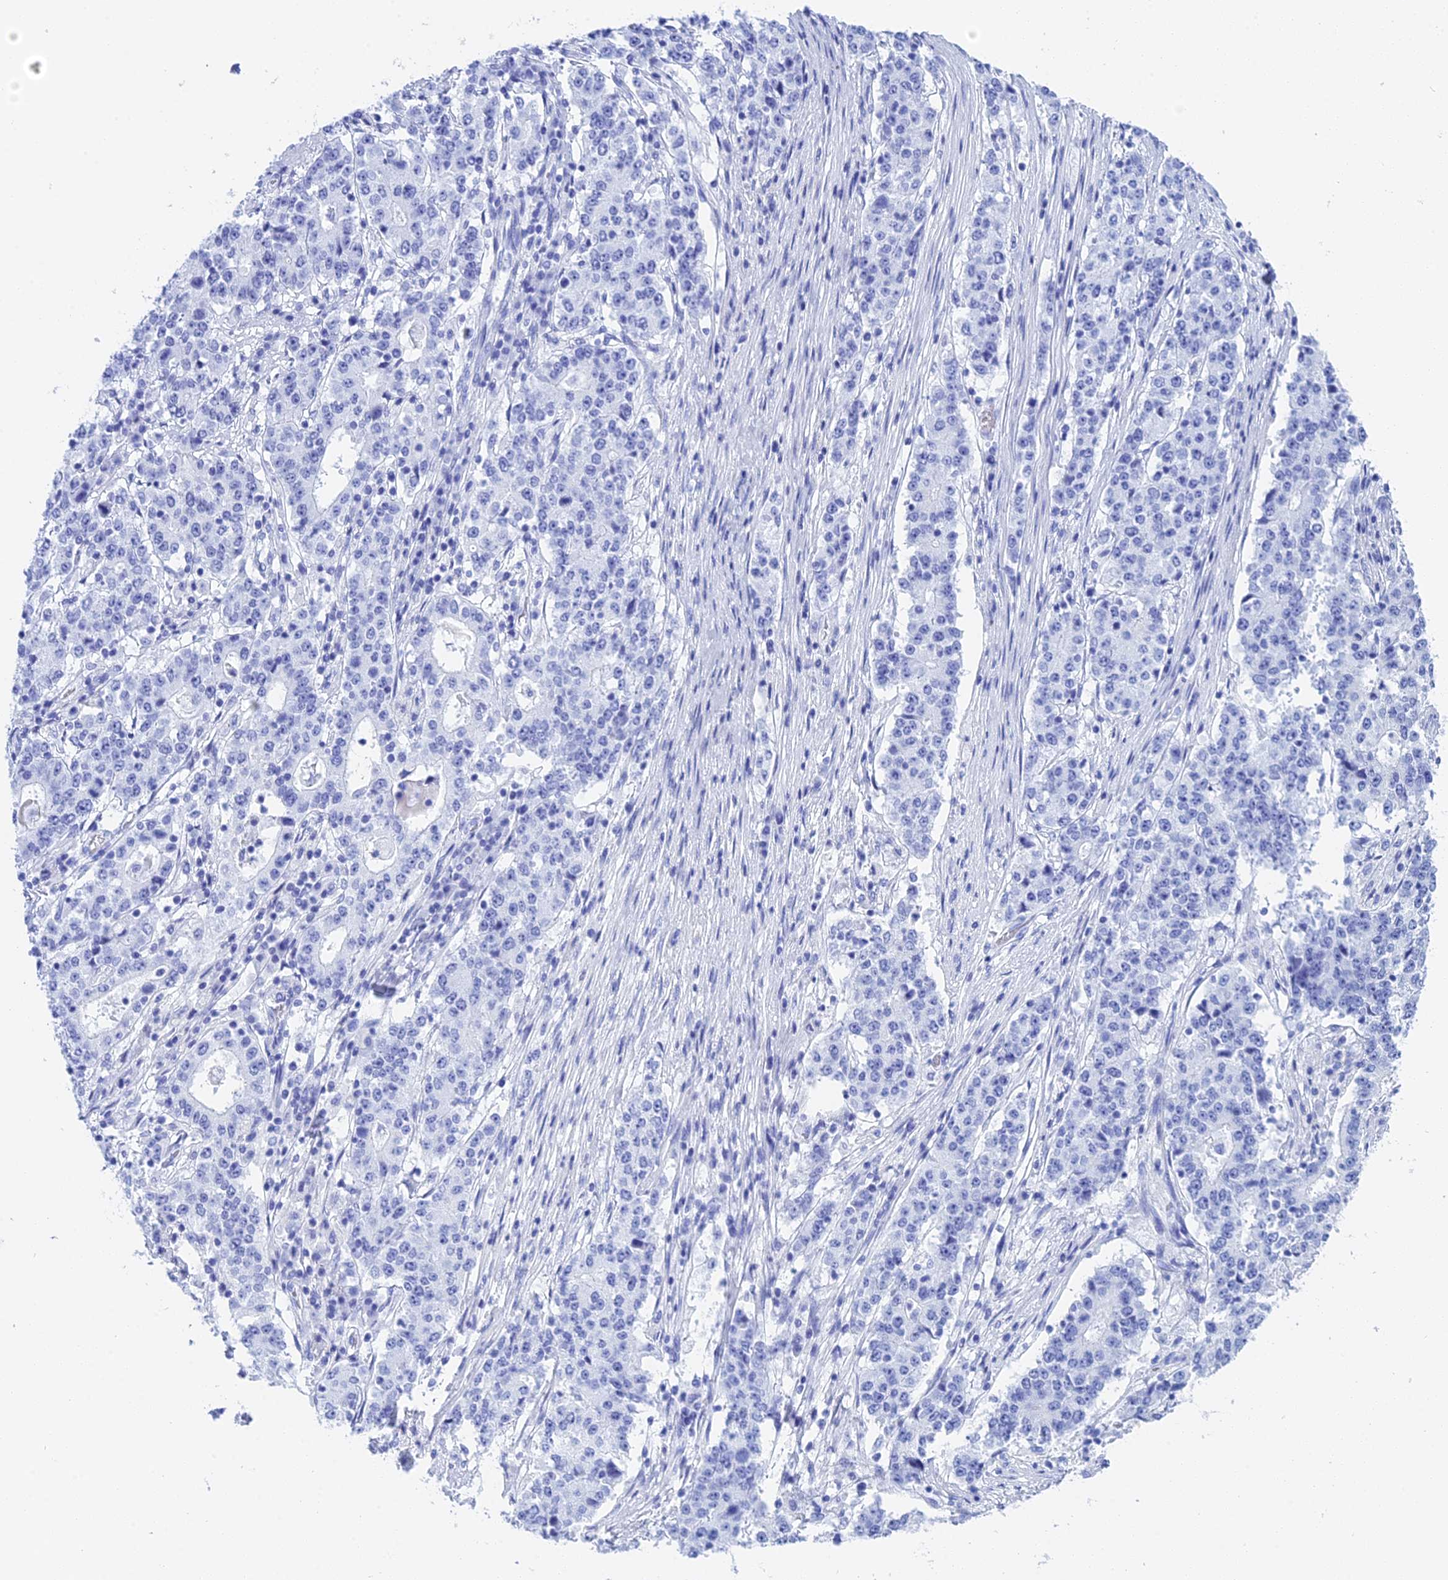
{"staining": {"intensity": "negative", "quantity": "none", "location": "none"}, "tissue": "stomach cancer", "cell_type": "Tumor cells", "image_type": "cancer", "snomed": [{"axis": "morphology", "description": "Adenocarcinoma, NOS"}, {"axis": "topography", "description": "Stomach"}], "caption": "Immunohistochemistry (IHC) micrograph of human stomach cancer (adenocarcinoma) stained for a protein (brown), which shows no positivity in tumor cells. (DAB (3,3'-diaminobenzidine) immunohistochemistry visualized using brightfield microscopy, high magnification).", "gene": "TEX101", "patient": {"sex": "male", "age": 59}}